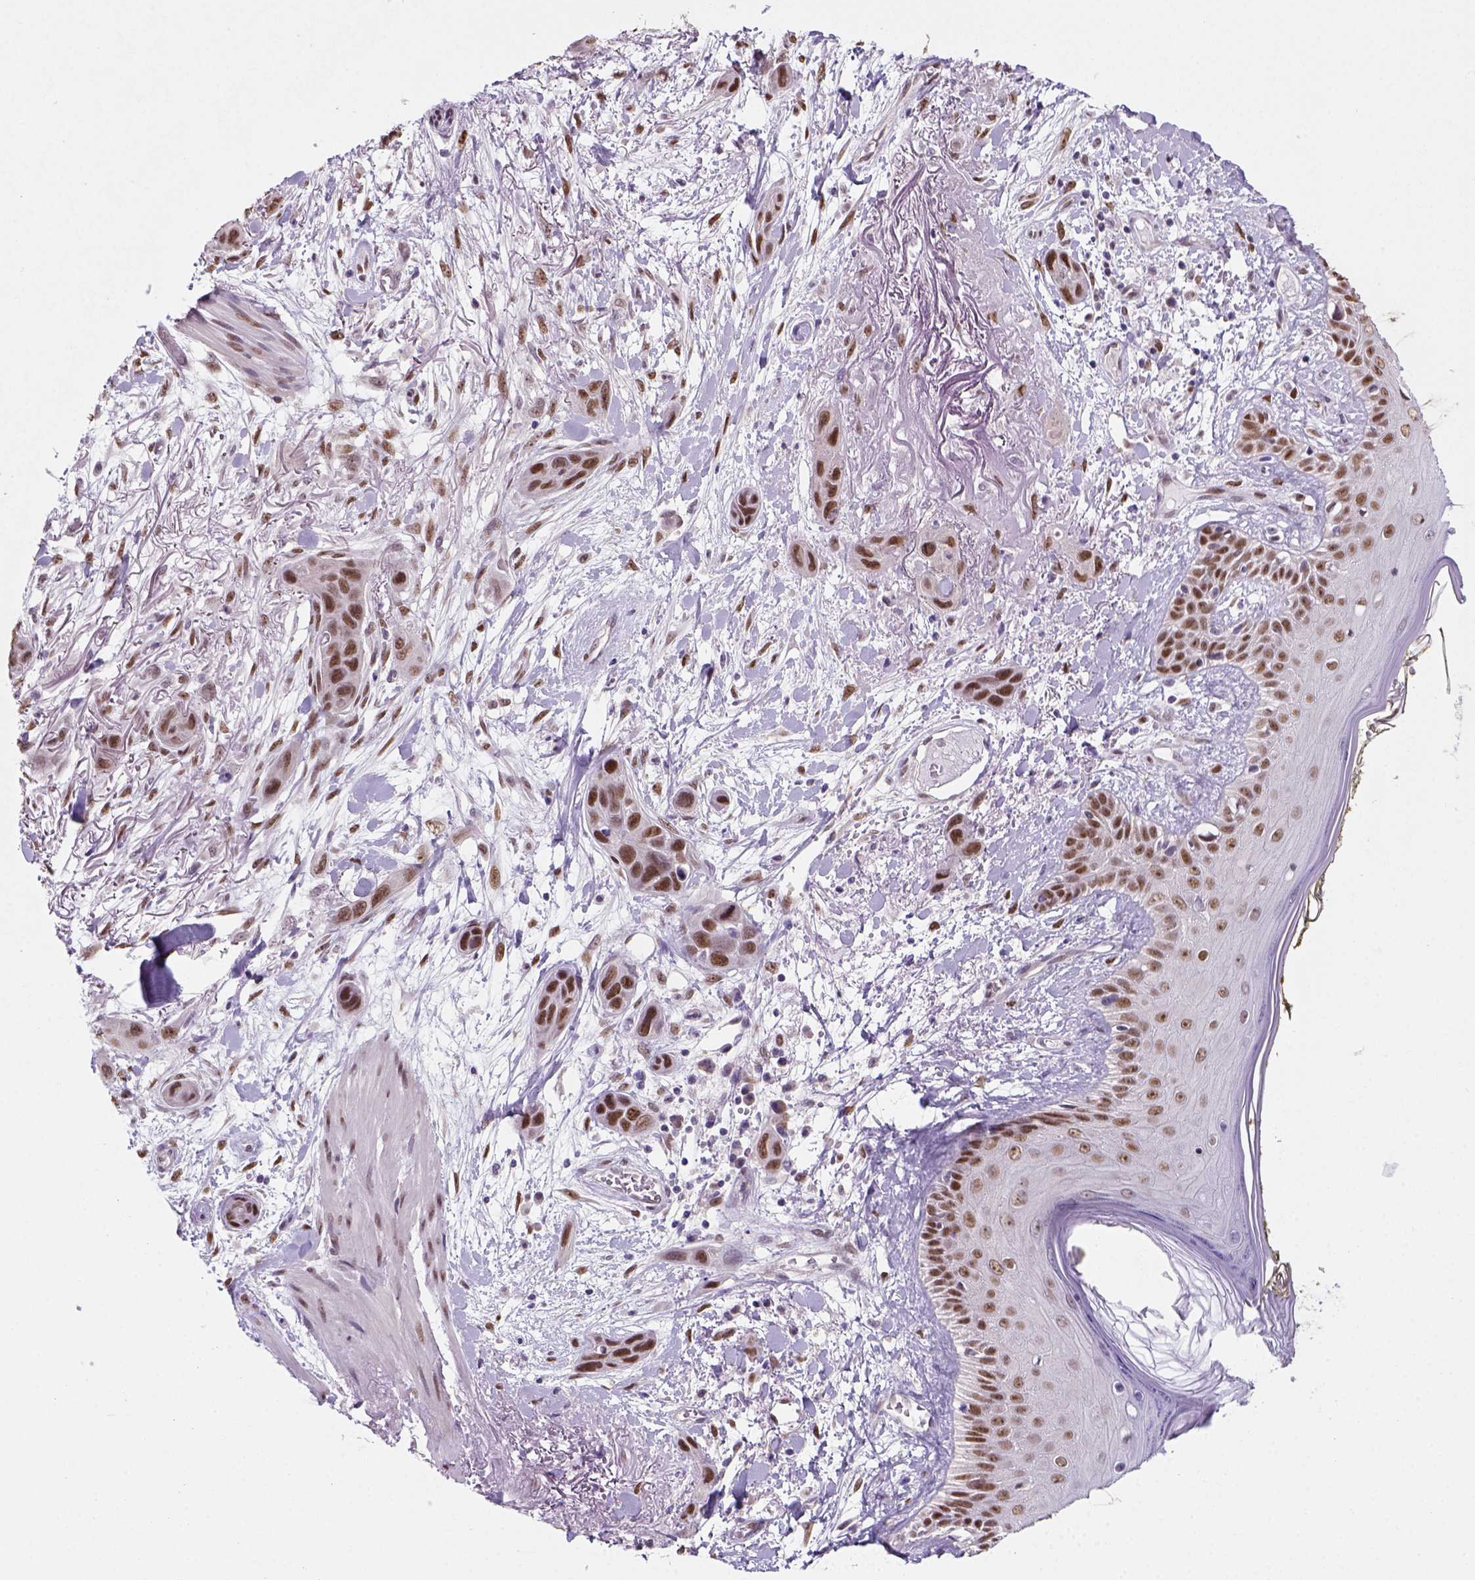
{"staining": {"intensity": "moderate", "quantity": ">75%", "location": "nuclear"}, "tissue": "skin cancer", "cell_type": "Tumor cells", "image_type": "cancer", "snomed": [{"axis": "morphology", "description": "Squamous cell carcinoma, NOS"}, {"axis": "topography", "description": "Skin"}], "caption": "Immunohistochemistry staining of skin cancer, which shows medium levels of moderate nuclear positivity in about >75% of tumor cells indicating moderate nuclear protein staining. The staining was performed using DAB (brown) for protein detection and nuclei were counterstained in hematoxylin (blue).", "gene": "C1orf112", "patient": {"sex": "male", "age": 79}}